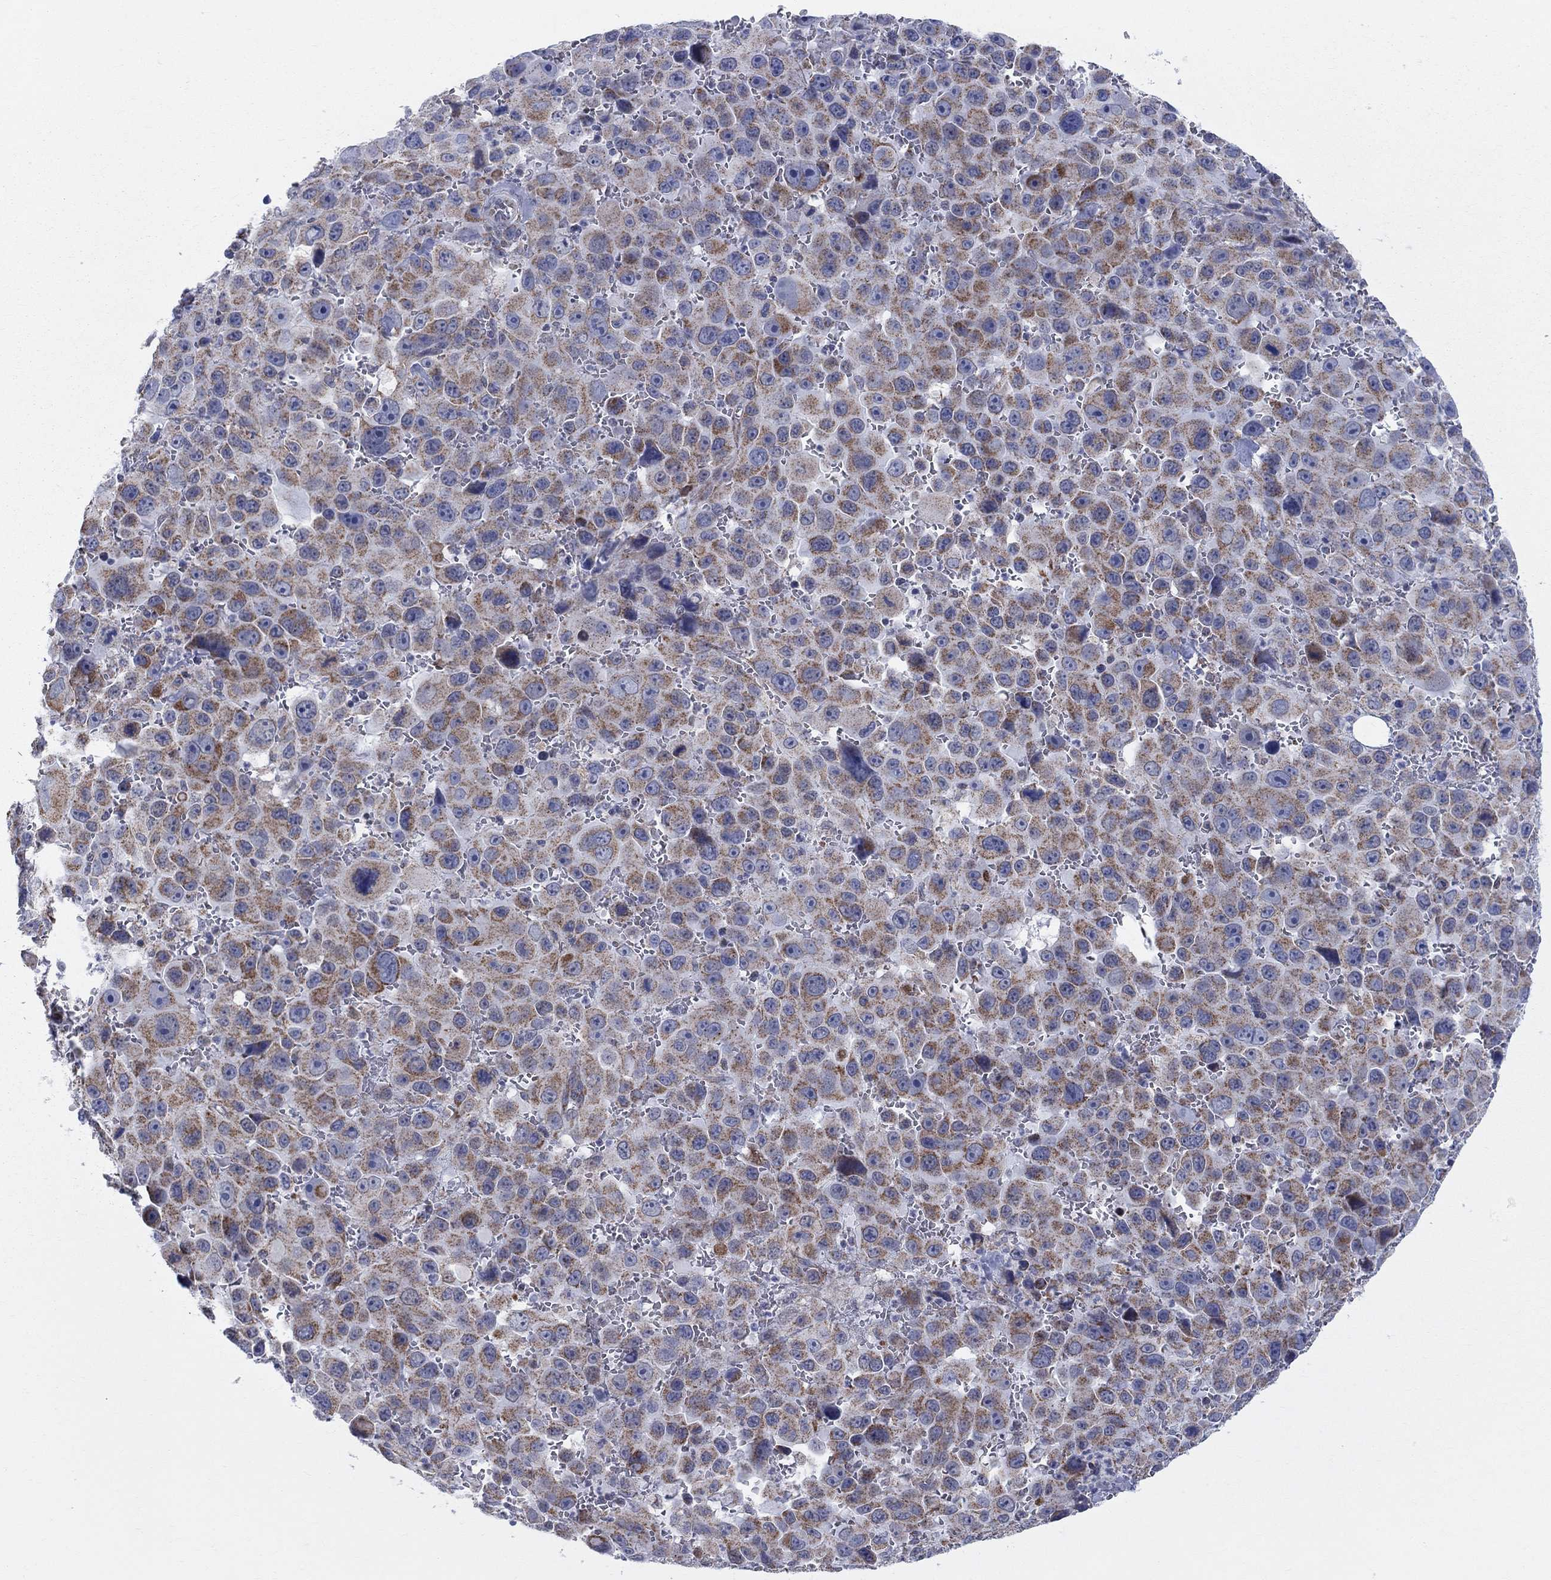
{"staining": {"intensity": "moderate", "quantity": ">75%", "location": "cytoplasmic/membranous"}, "tissue": "melanoma", "cell_type": "Tumor cells", "image_type": "cancer", "snomed": [{"axis": "morphology", "description": "Malignant melanoma, NOS"}, {"axis": "topography", "description": "Skin"}], "caption": "This is a micrograph of immunohistochemistry (IHC) staining of melanoma, which shows moderate positivity in the cytoplasmic/membranous of tumor cells.", "gene": "KISS1R", "patient": {"sex": "female", "age": 91}}